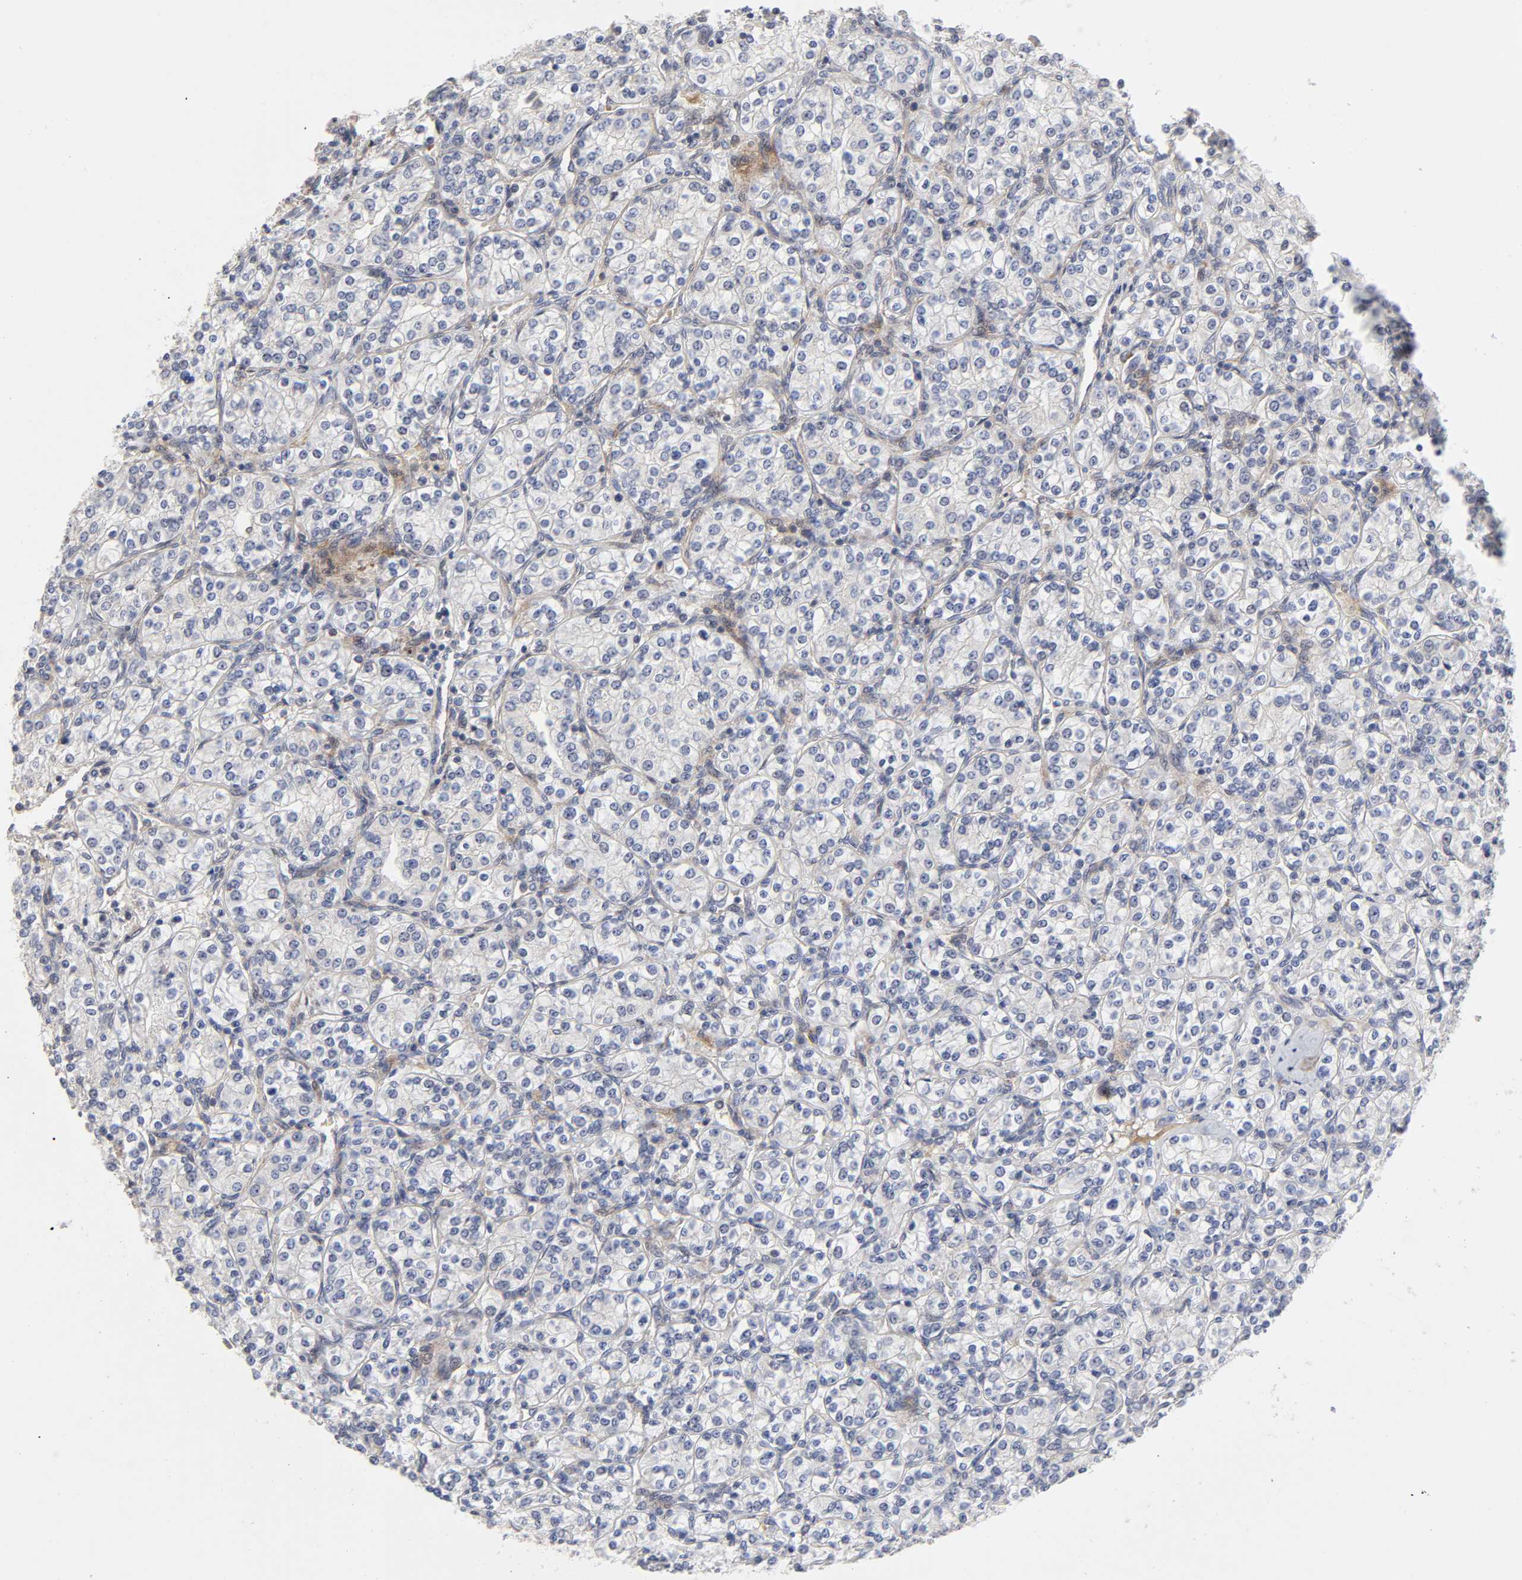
{"staining": {"intensity": "negative", "quantity": "none", "location": "none"}, "tissue": "renal cancer", "cell_type": "Tumor cells", "image_type": "cancer", "snomed": [{"axis": "morphology", "description": "Adenocarcinoma, NOS"}, {"axis": "topography", "description": "Kidney"}], "caption": "Immunohistochemical staining of human adenocarcinoma (renal) shows no significant staining in tumor cells.", "gene": "CASP9", "patient": {"sex": "male", "age": 77}}